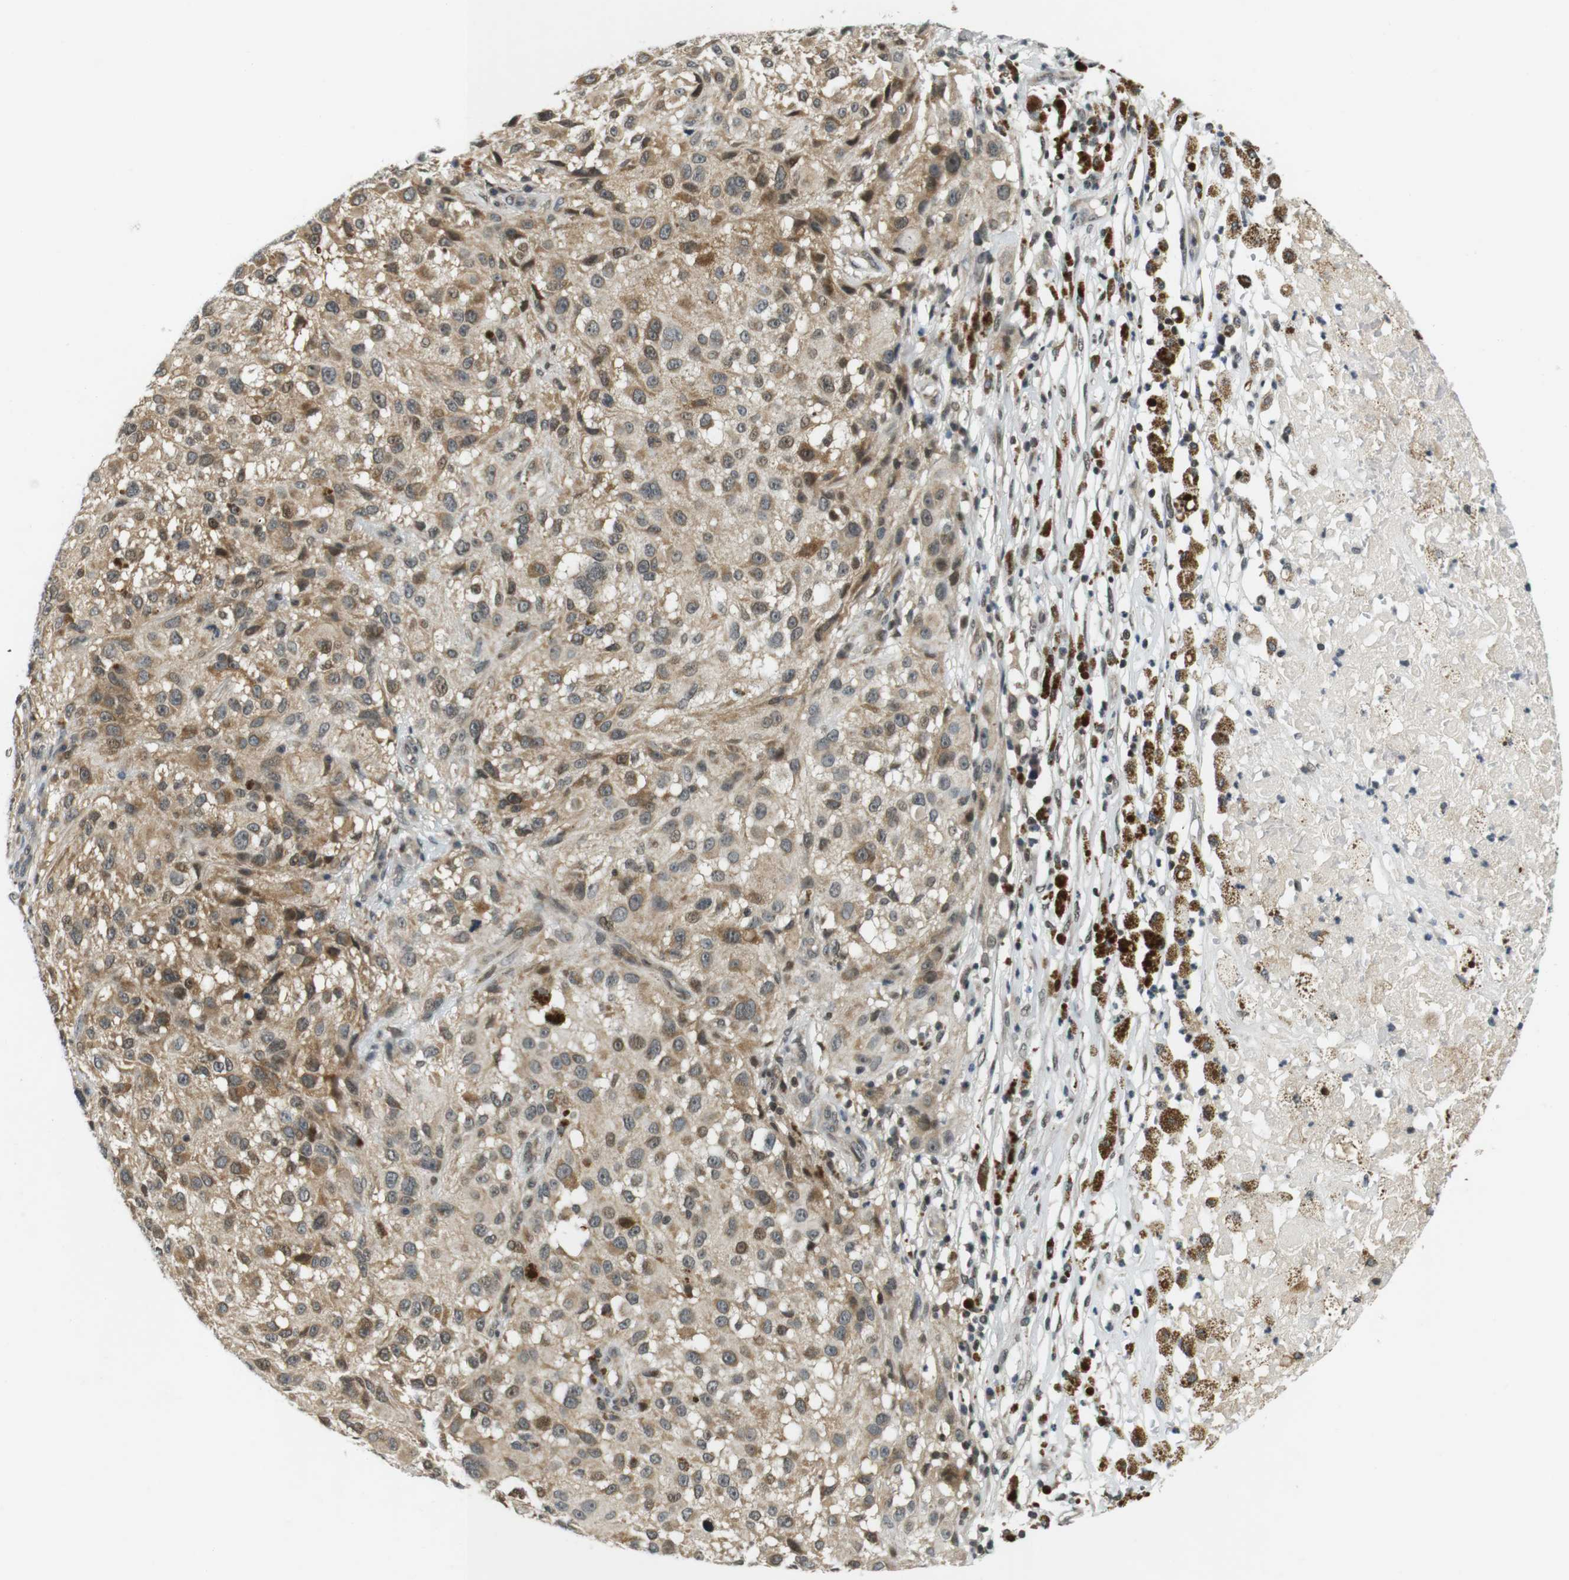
{"staining": {"intensity": "moderate", "quantity": "25%-75%", "location": "cytoplasmic/membranous"}, "tissue": "melanoma", "cell_type": "Tumor cells", "image_type": "cancer", "snomed": [{"axis": "morphology", "description": "Necrosis, NOS"}, {"axis": "morphology", "description": "Malignant melanoma, NOS"}, {"axis": "topography", "description": "Skin"}], "caption": "A medium amount of moderate cytoplasmic/membranous expression is appreciated in approximately 25%-75% of tumor cells in malignant melanoma tissue.", "gene": "BRD4", "patient": {"sex": "female", "age": 87}}